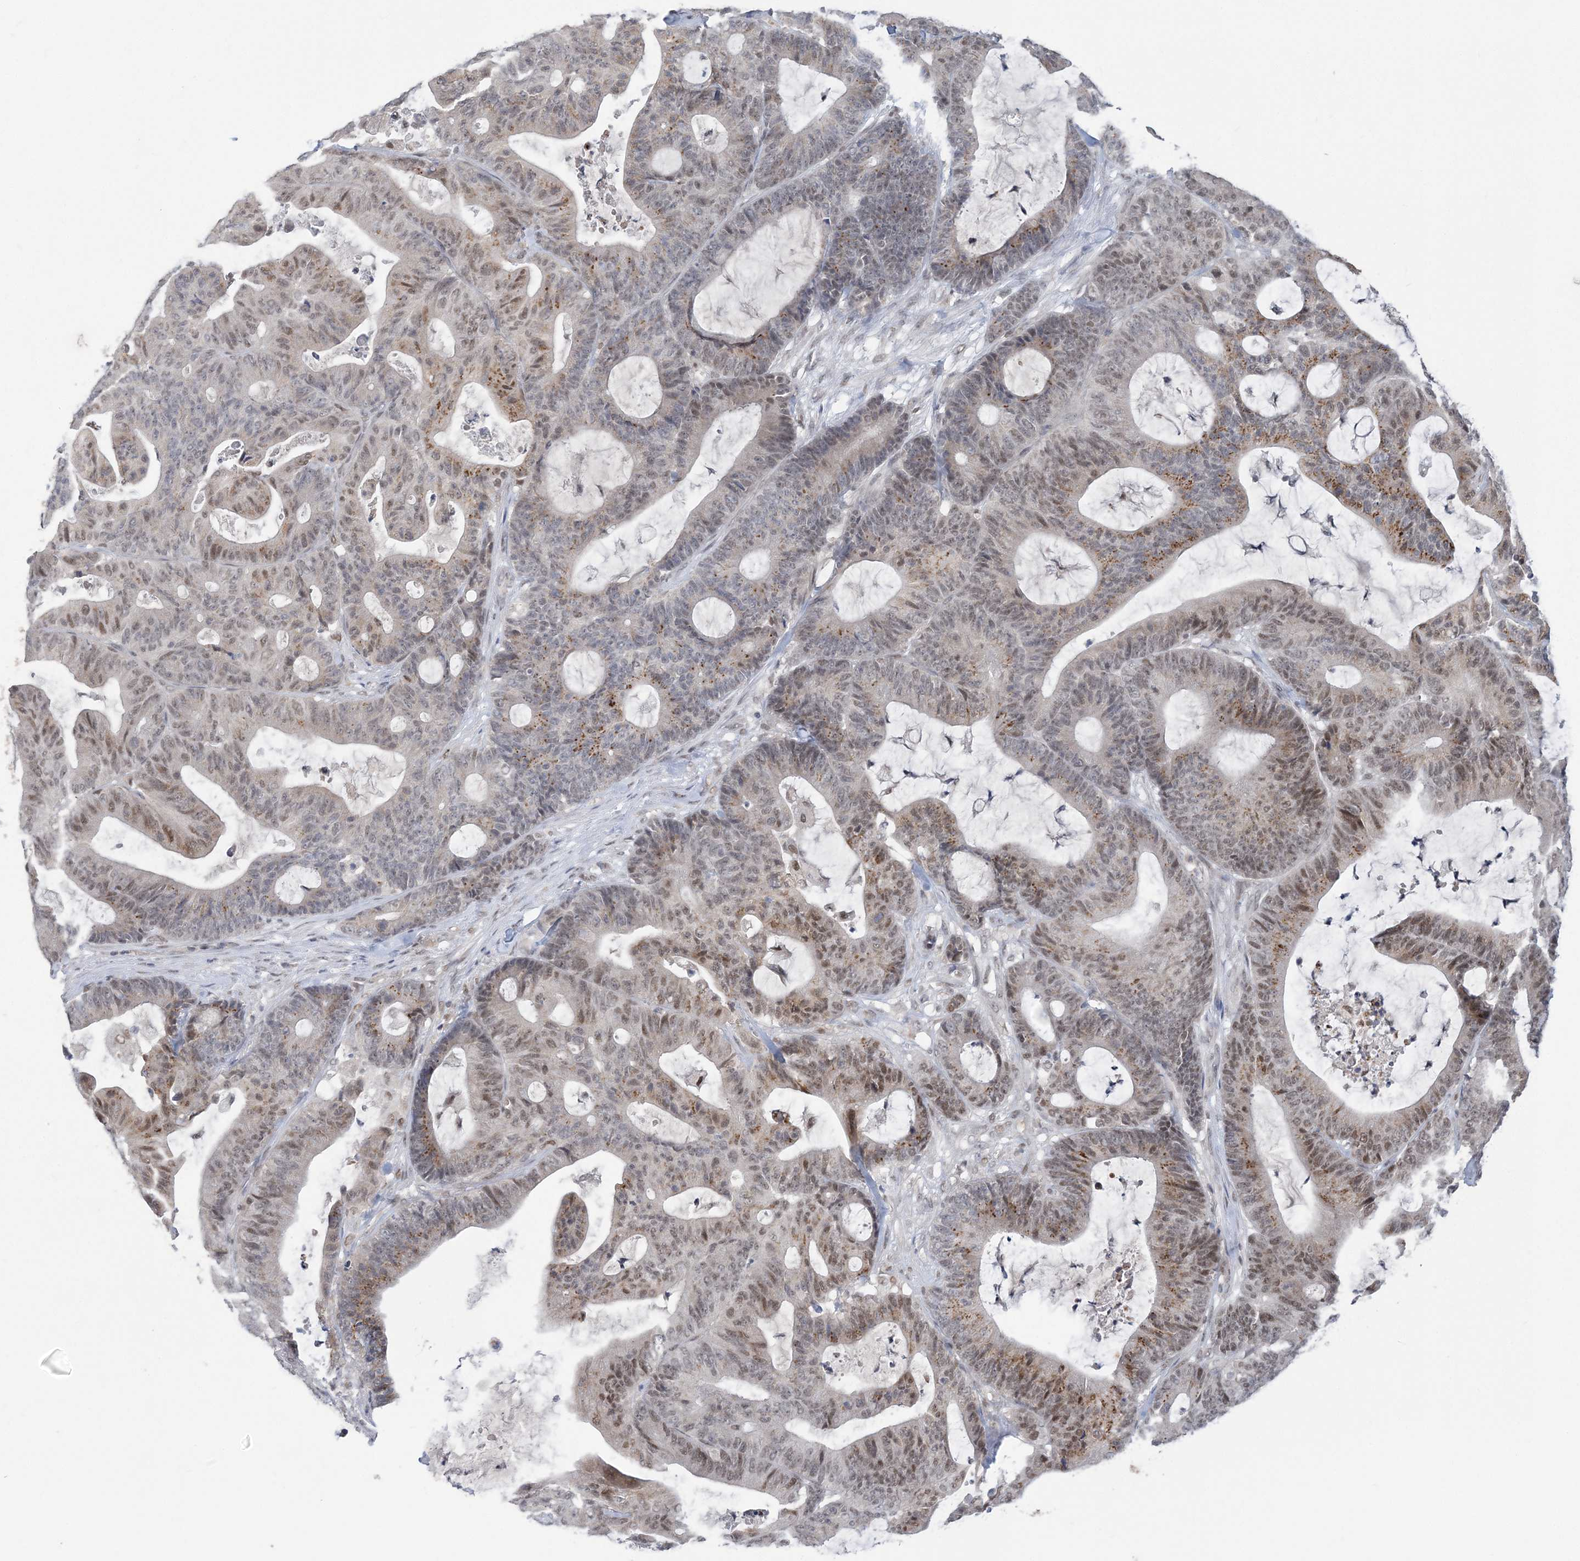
{"staining": {"intensity": "moderate", "quantity": "25%-75%", "location": "cytoplasmic/membranous,nuclear"}, "tissue": "colorectal cancer", "cell_type": "Tumor cells", "image_type": "cancer", "snomed": [{"axis": "morphology", "description": "Adenocarcinoma, NOS"}, {"axis": "topography", "description": "Colon"}], "caption": "Colorectal cancer (adenocarcinoma) stained with DAB (3,3'-diaminobenzidine) immunohistochemistry (IHC) shows medium levels of moderate cytoplasmic/membranous and nuclear staining in about 25%-75% of tumor cells.", "gene": "ZBTB7A", "patient": {"sex": "female", "age": 84}}